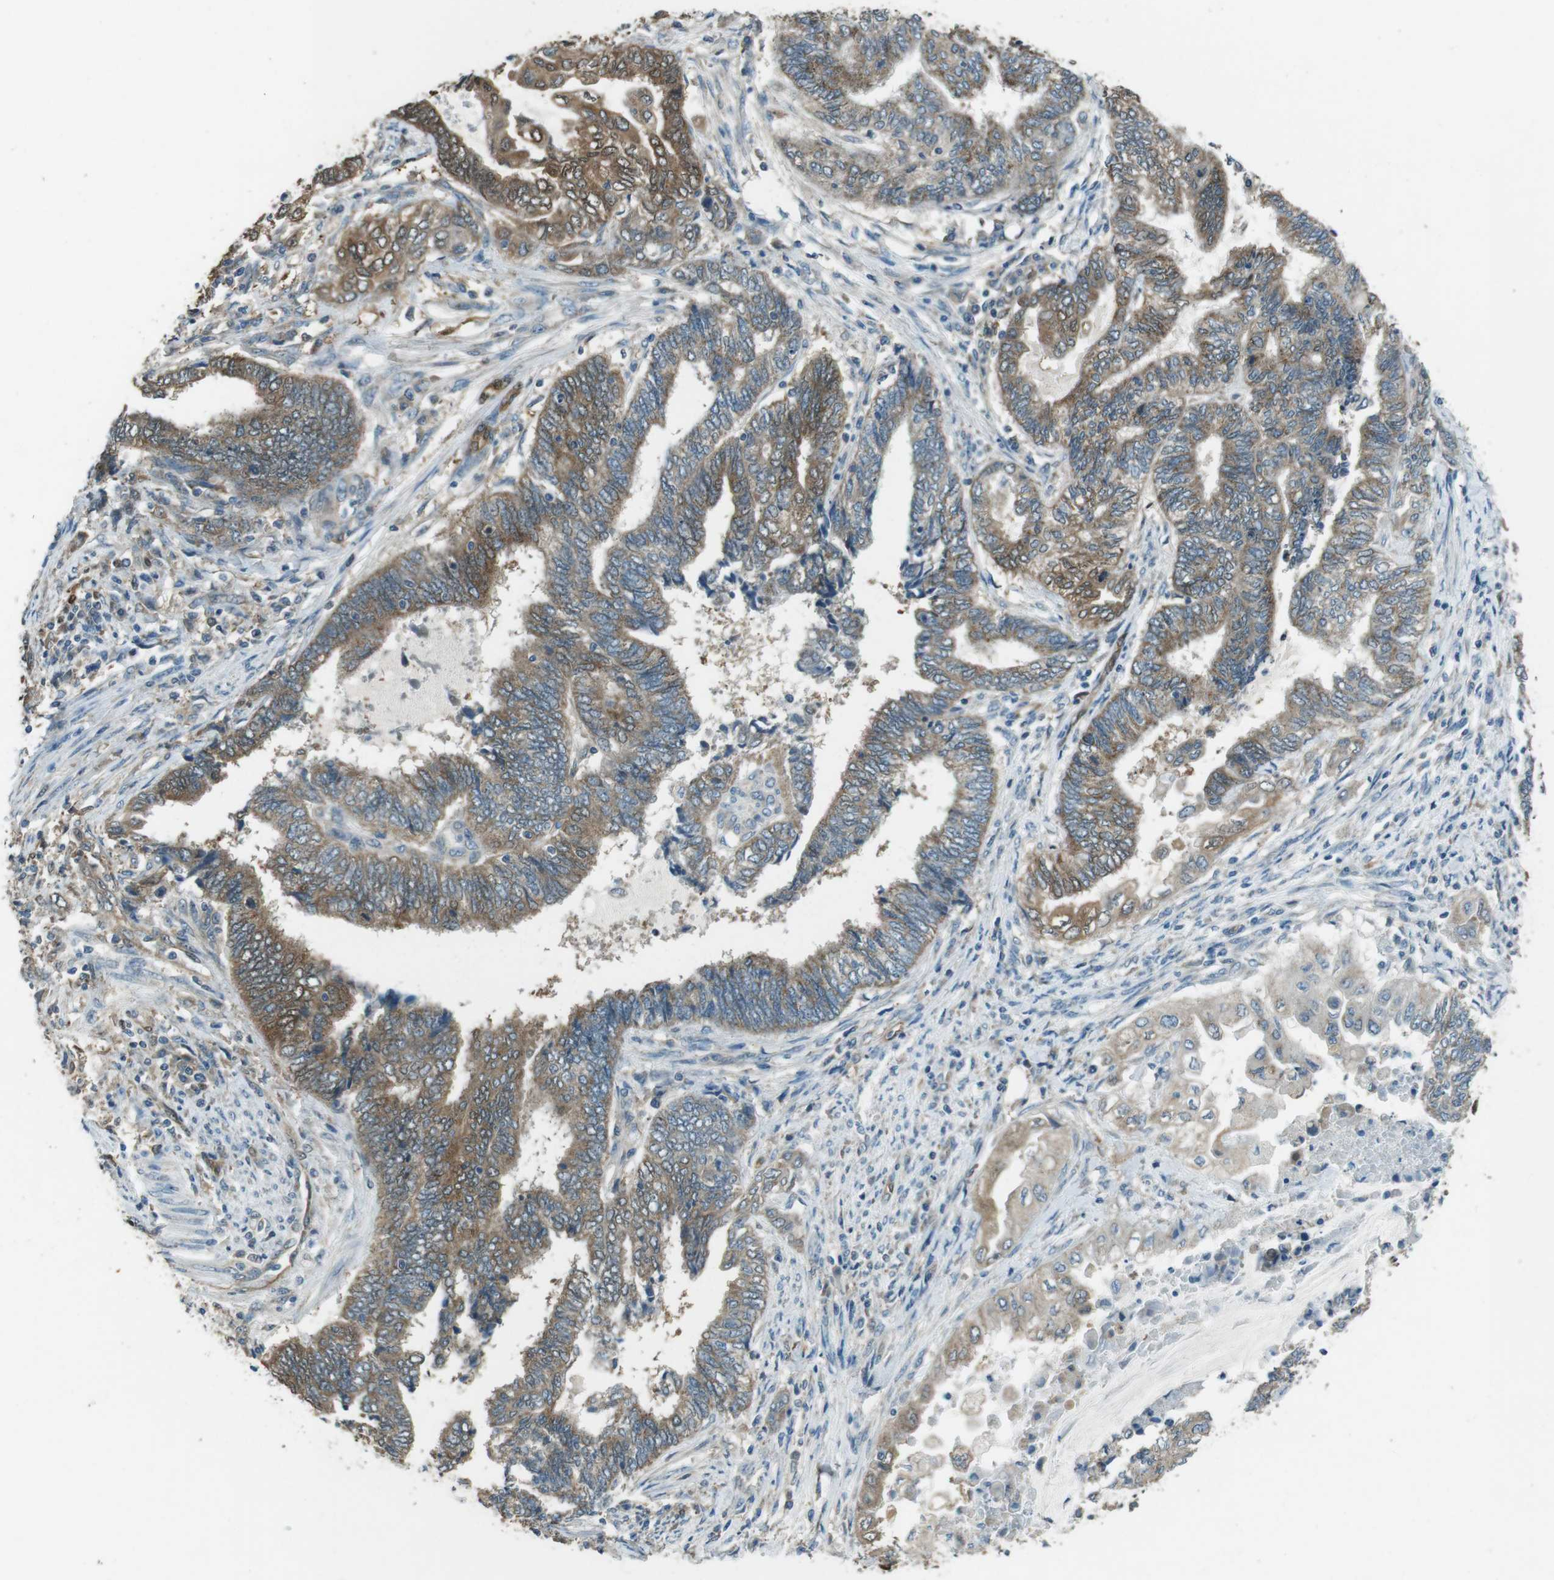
{"staining": {"intensity": "weak", "quantity": "25%-75%", "location": "cytoplasmic/membranous"}, "tissue": "endometrial cancer", "cell_type": "Tumor cells", "image_type": "cancer", "snomed": [{"axis": "morphology", "description": "Adenocarcinoma, NOS"}, {"axis": "topography", "description": "Uterus"}, {"axis": "topography", "description": "Endometrium"}], "caption": "A brown stain labels weak cytoplasmic/membranous staining of a protein in endometrial cancer (adenocarcinoma) tumor cells.", "gene": "MFAP3", "patient": {"sex": "female", "age": 70}}